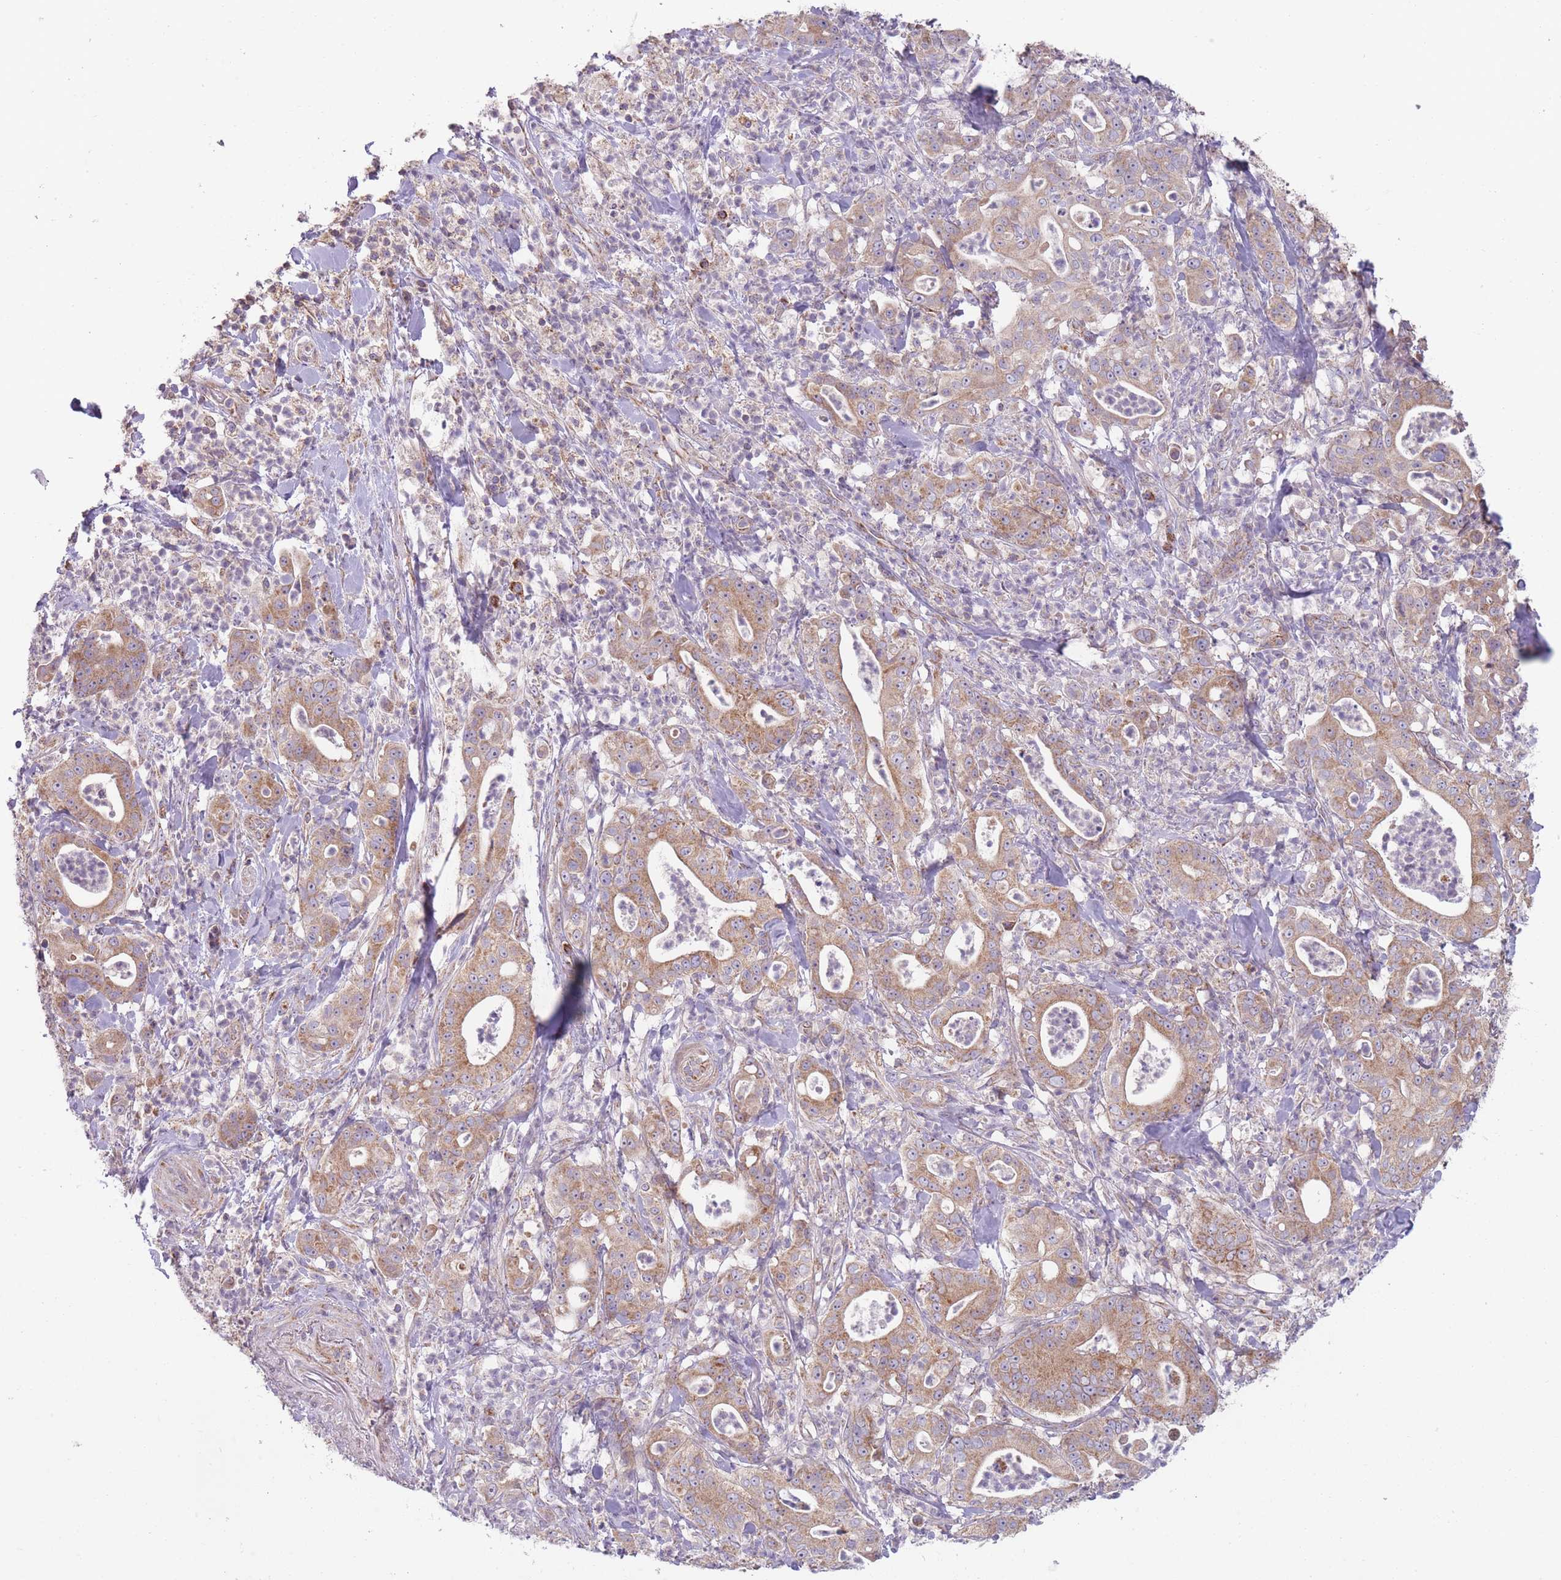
{"staining": {"intensity": "moderate", "quantity": ">75%", "location": "cytoplasmic/membranous"}, "tissue": "pancreatic cancer", "cell_type": "Tumor cells", "image_type": "cancer", "snomed": [{"axis": "morphology", "description": "Adenocarcinoma, NOS"}, {"axis": "topography", "description": "Pancreas"}], "caption": "Brown immunohistochemical staining in pancreatic cancer (adenocarcinoma) exhibits moderate cytoplasmic/membranous staining in approximately >75% of tumor cells.", "gene": "NDUFA9", "patient": {"sex": "male", "age": 71}}